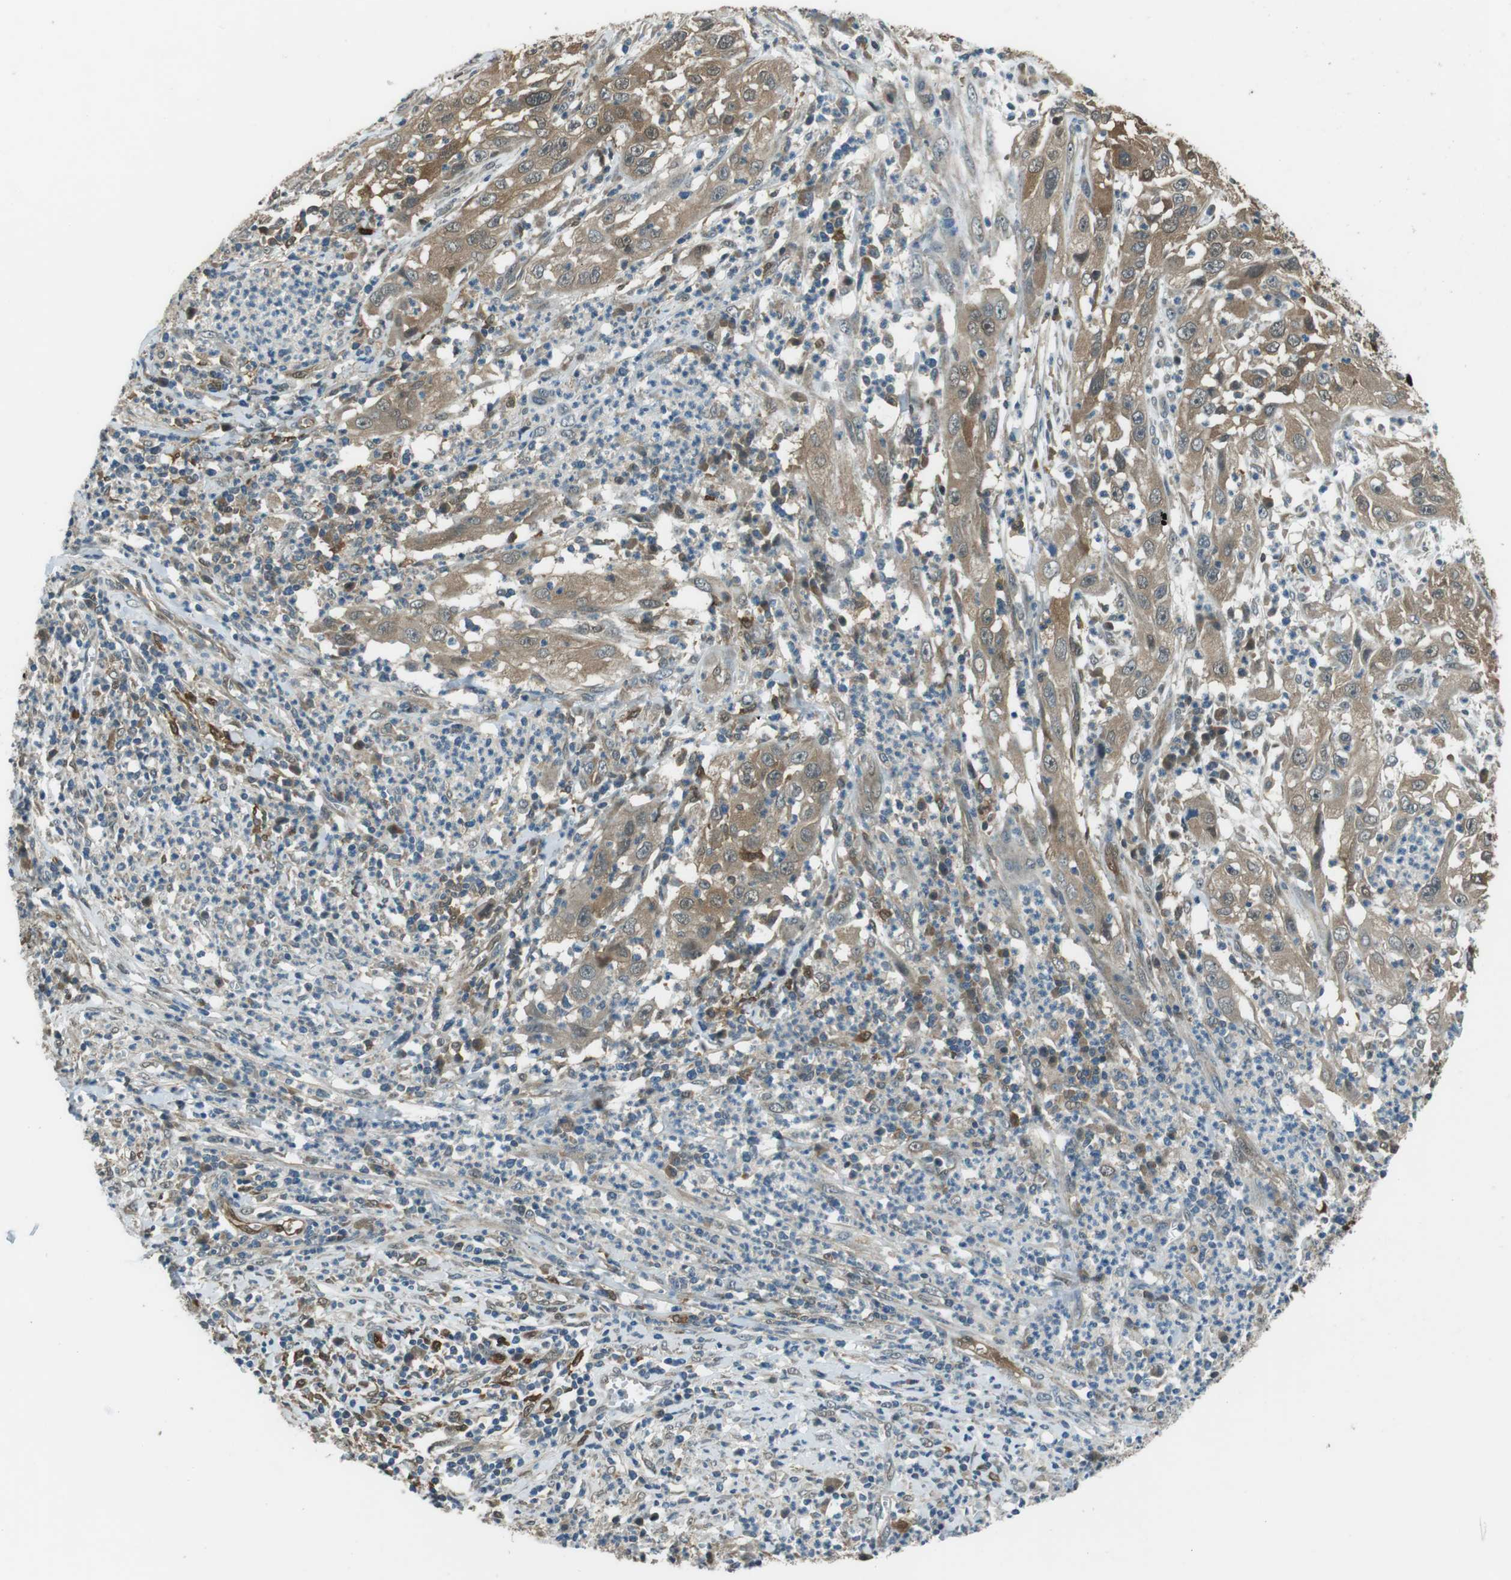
{"staining": {"intensity": "moderate", "quantity": ">75%", "location": "cytoplasmic/membranous"}, "tissue": "cervical cancer", "cell_type": "Tumor cells", "image_type": "cancer", "snomed": [{"axis": "morphology", "description": "Squamous cell carcinoma, NOS"}, {"axis": "topography", "description": "Cervix"}], "caption": "Cervical cancer (squamous cell carcinoma) stained with a brown dye shows moderate cytoplasmic/membranous positive staining in approximately >75% of tumor cells.", "gene": "MFAP3", "patient": {"sex": "female", "age": 32}}